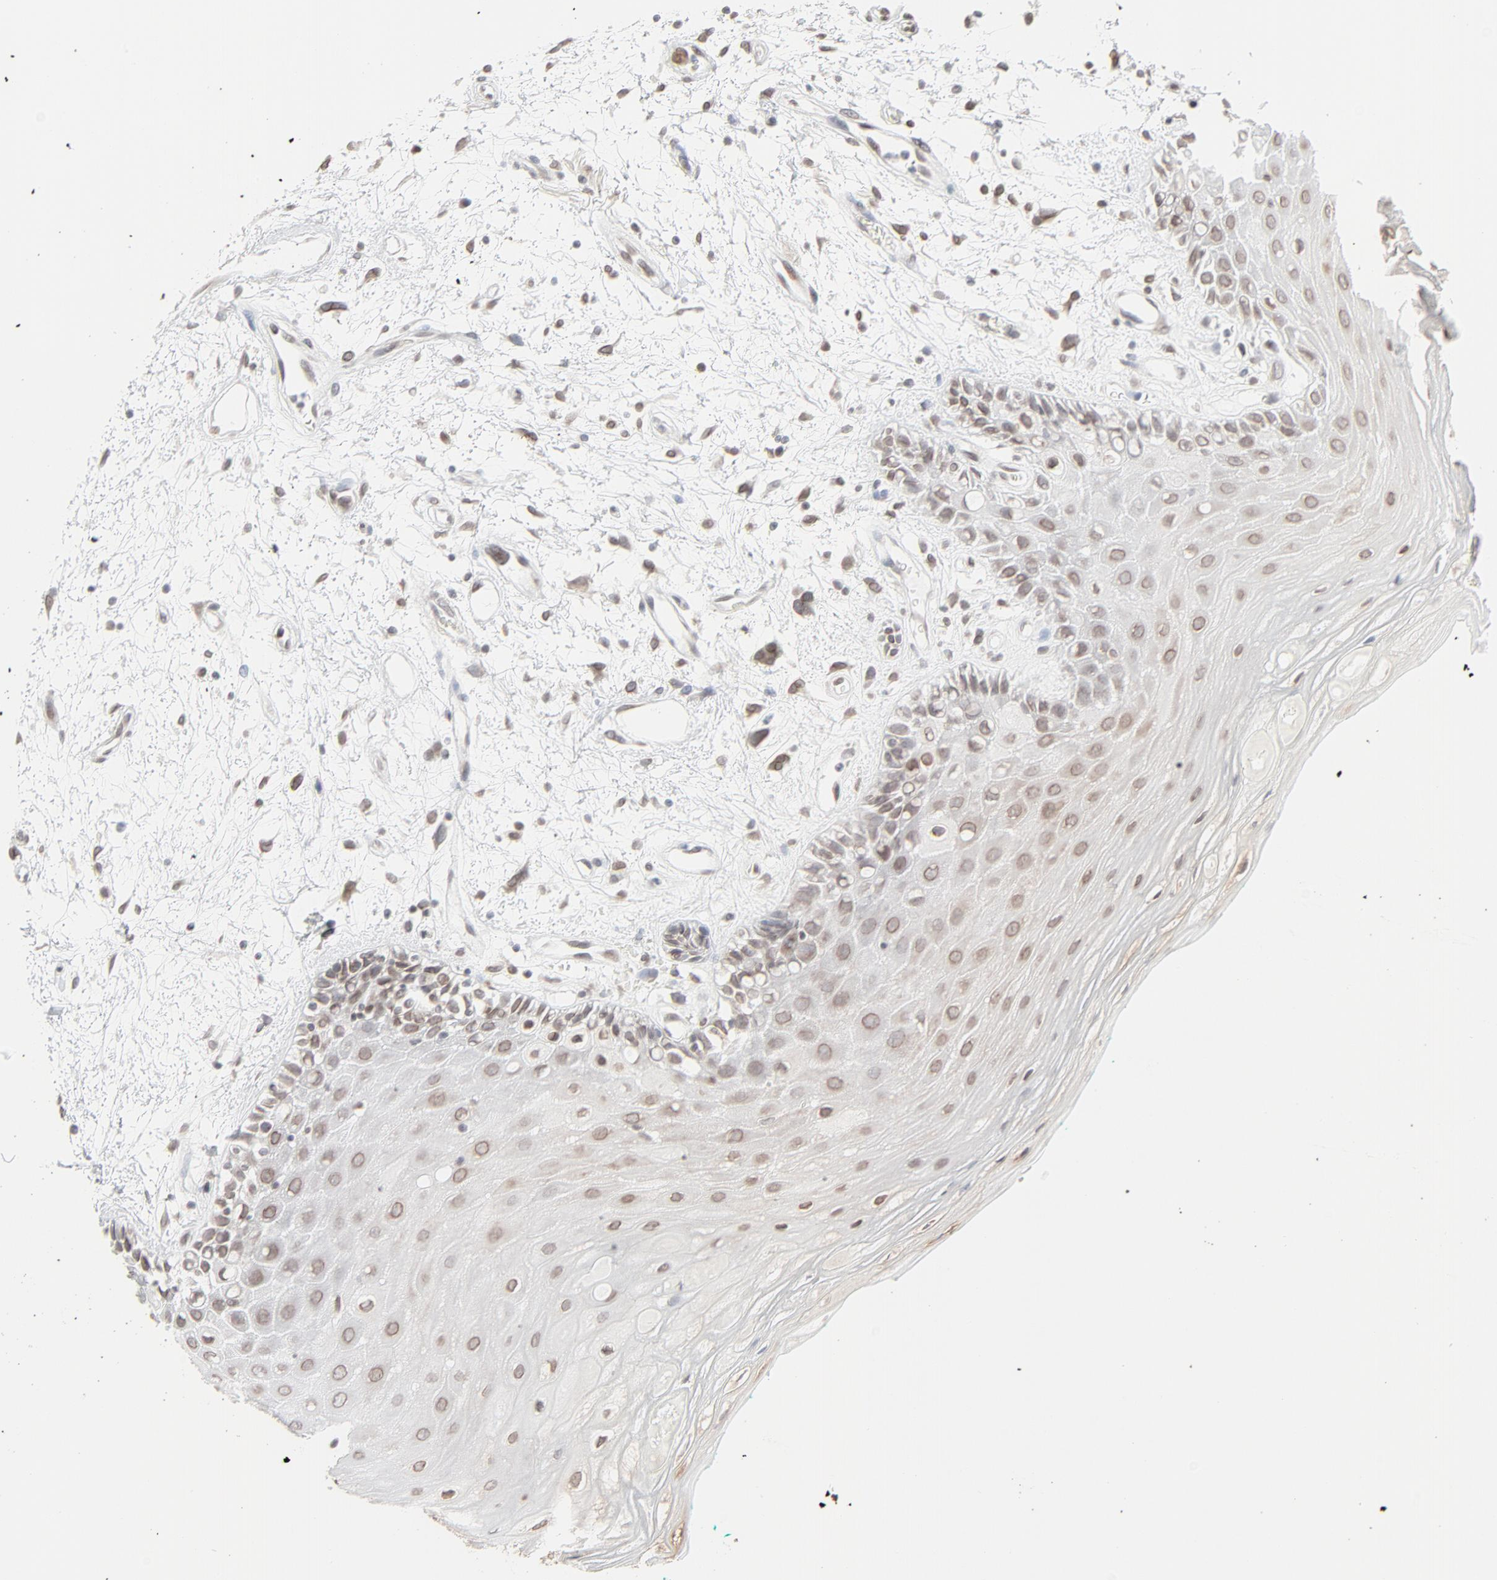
{"staining": {"intensity": "moderate", "quantity": "<25%", "location": "cytoplasmic/membranous,nuclear"}, "tissue": "oral mucosa", "cell_type": "Squamous epithelial cells", "image_type": "normal", "snomed": [{"axis": "morphology", "description": "Normal tissue, NOS"}, {"axis": "morphology", "description": "Squamous cell carcinoma, NOS"}, {"axis": "topography", "description": "Skeletal muscle"}, {"axis": "topography", "description": "Oral tissue"}, {"axis": "topography", "description": "Head-Neck"}], "caption": "This histopathology image displays unremarkable oral mucosa stained with IHC to label a protein in brown. The cytoplasmic/membranous,nuclear of squamous epithelial cells show moderate positivity for the protein. Nuclei are counter-stained blue.", "gene": "MAD1L1", "patient": {"sex": "female", "age": 84}}